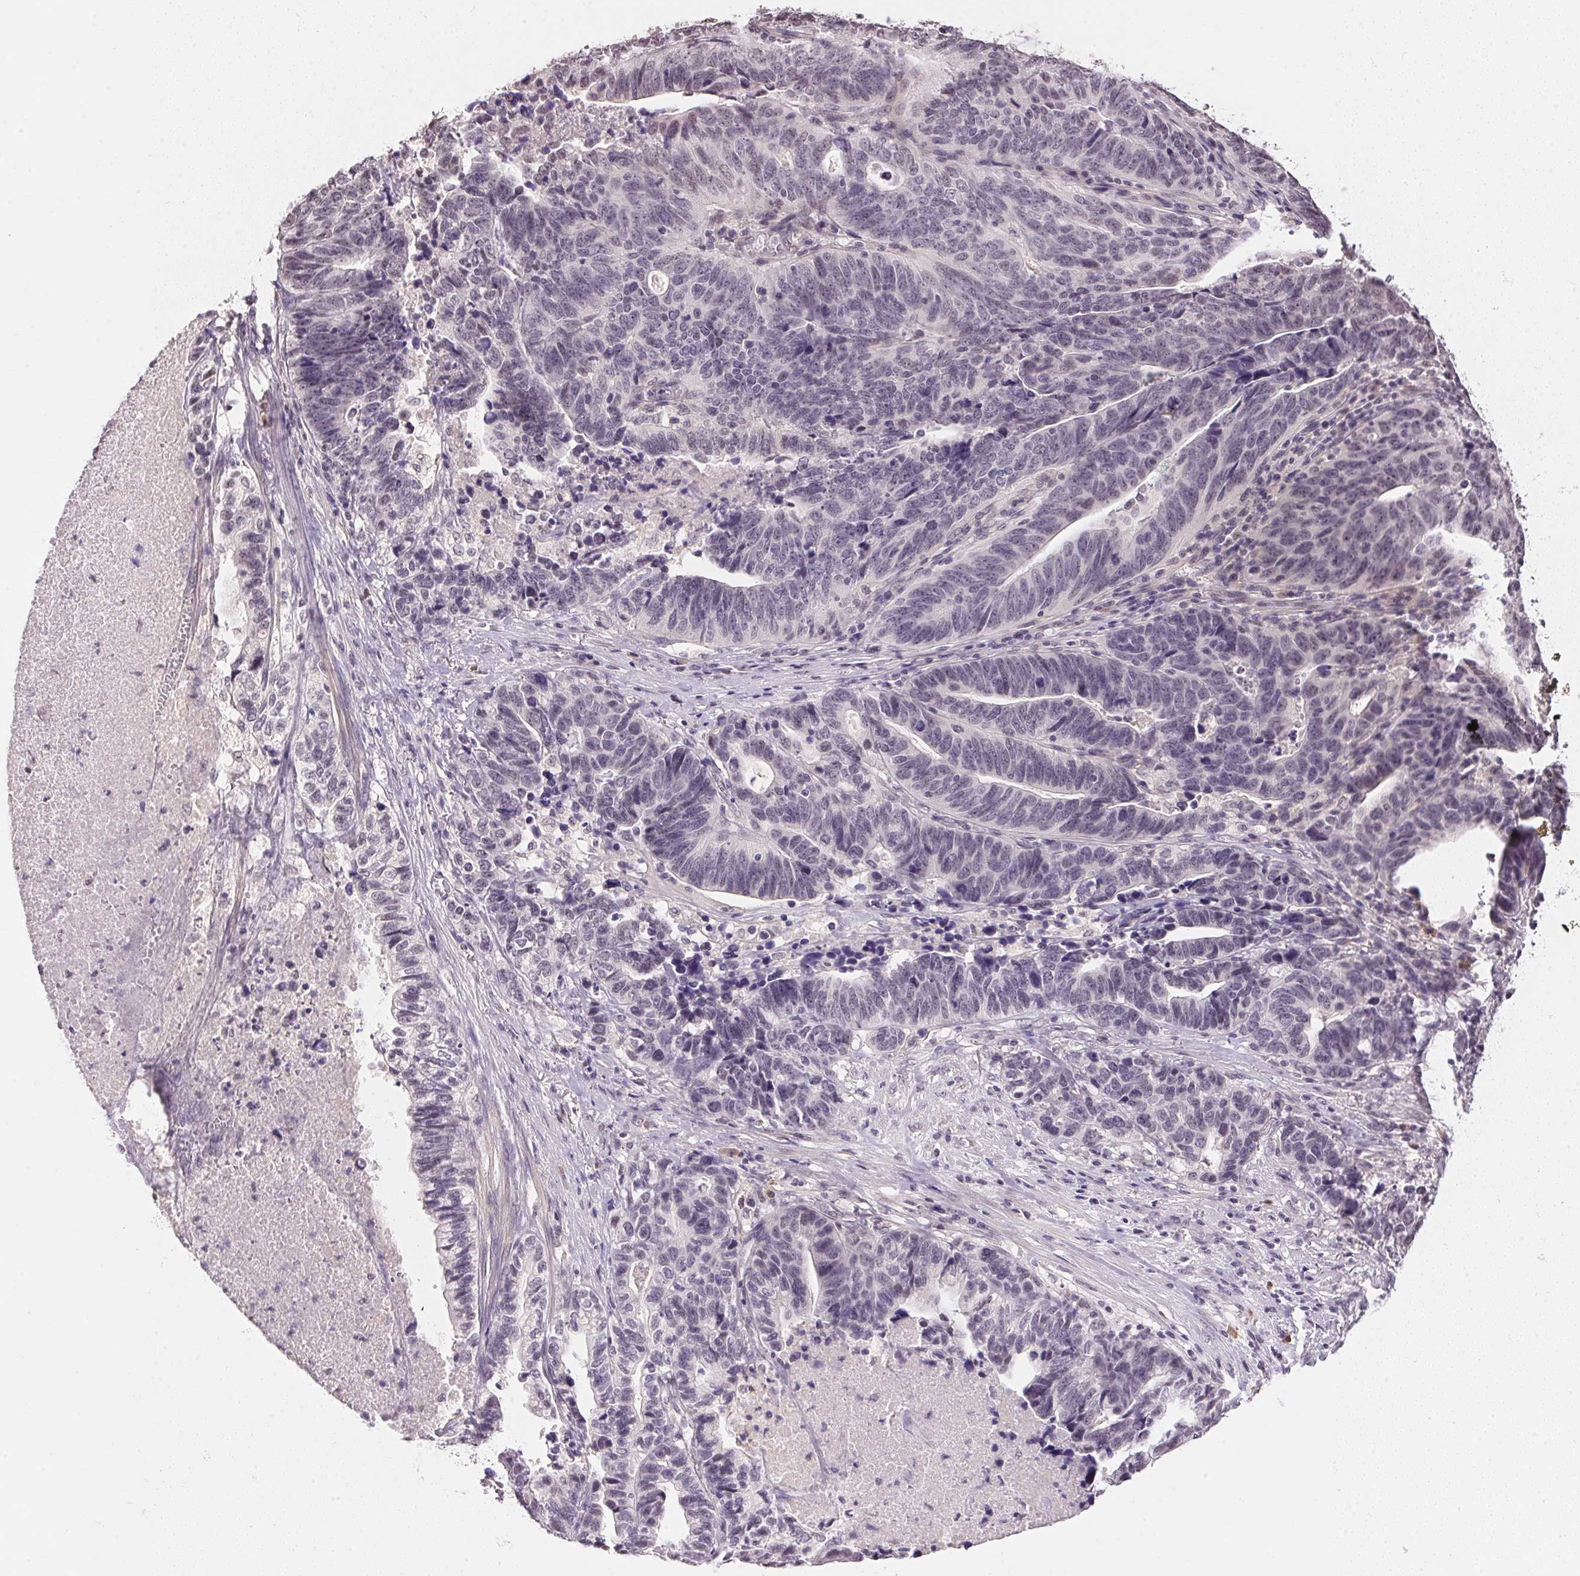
{"staining": {"intensity": "negative", "quantity": "none", "location": "none"}, "tissue": "stomach cancer", "cell_type": "Tumor cells", "image_type": "cancer", "snomed": [{"axis": "morphology", "description": "Adenocarcinoma, NOS"}, {"axis": "topography", "description": "Stomach, upper"}], "caption": "Immunohistochemistry photomicrograph of neoplastic tissue: stomach cancer (adenocarcinoma) stained with DAB (3,3'-diaminobenzidine) reveals no significant protein staining in tumor cells. Brightfield microscopy of immunohistochemistry (IHC) stained with DAB (brown) and hematoxylin (blue), captured at high magnification.", "gene": "FNDC4", "patient": {"sex": "female", "age": 67}}